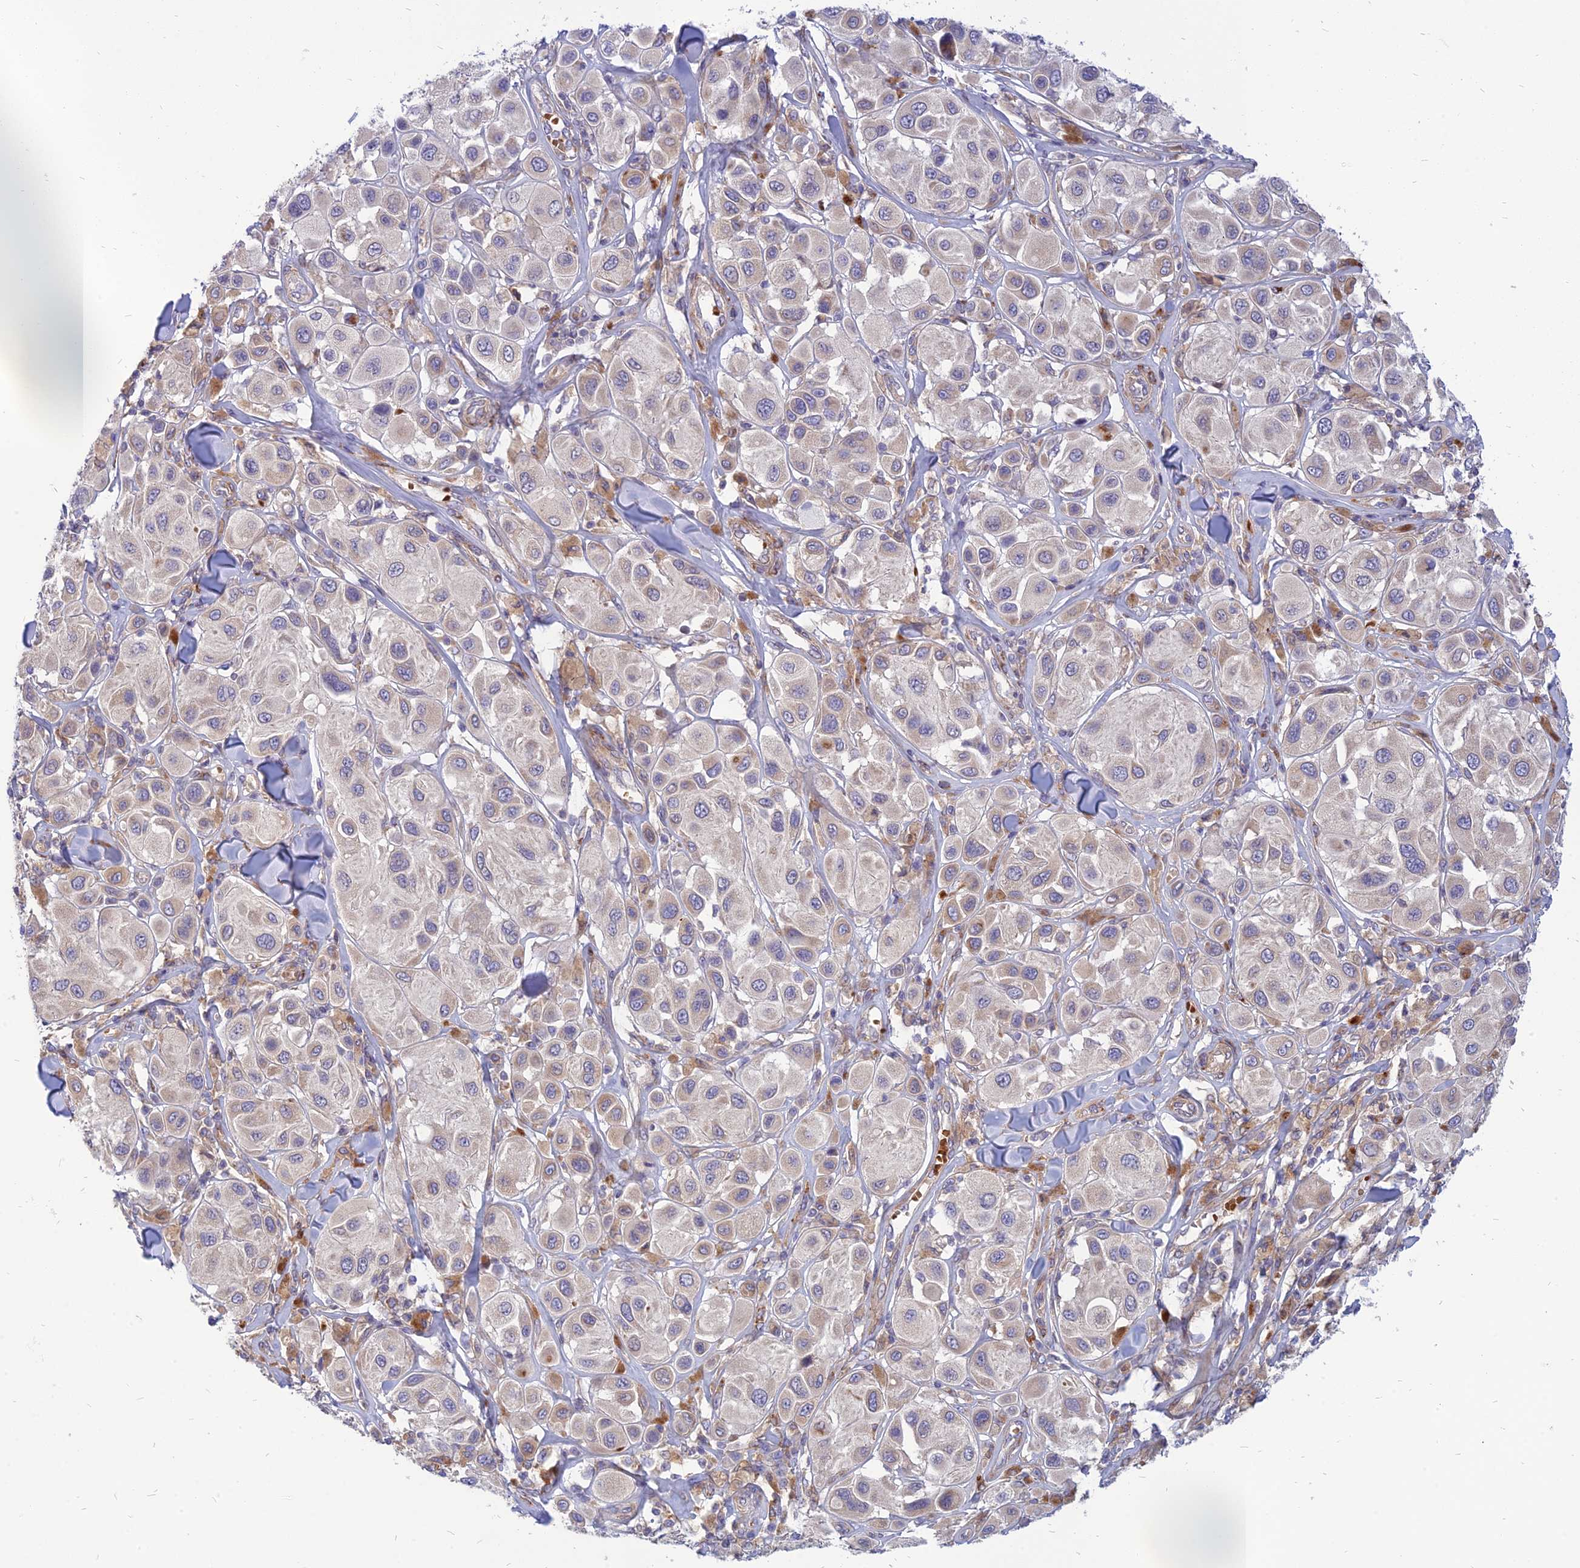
{"staining": {"intensity": "weak", "quantity": "<25%", "location": "cytoplasmic/membranous"}, "tissue": "melanoma", "cell_type": "Tumor cells", "image_type": "cancer", "snomed": [{"axis": "morphology", "description": "Malignant melanoma, Metastatic site"}, {"axis": "topography", "description": "Skin"}], "caption": "Histopathology image shows no significant protein staining in tumor cells of melanoma.", "gene": "PHKA2", "patient": {"sex": "male", "age": 41}}